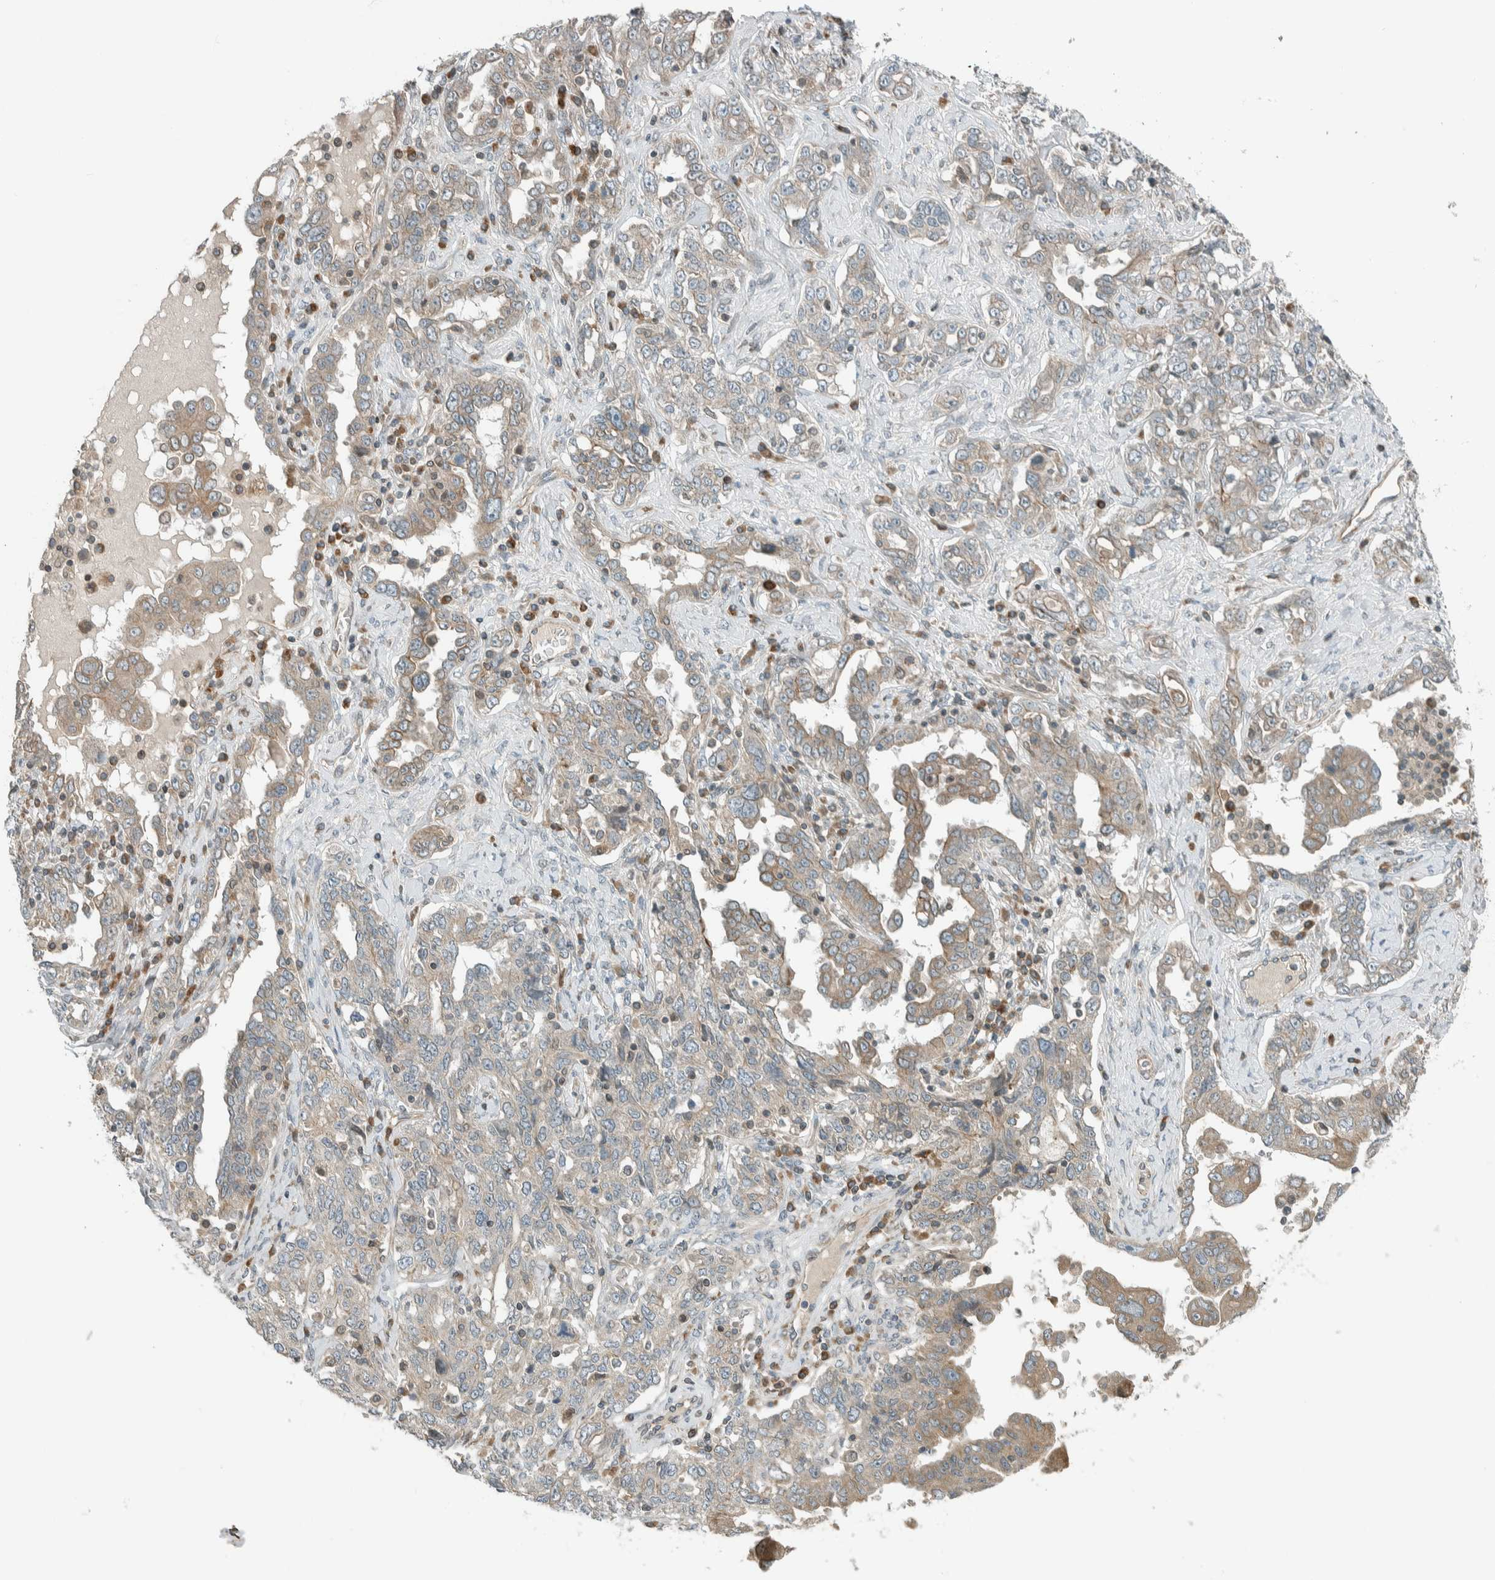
{"staining": {"intensity": "weak", "quantity": ">75%", "location": "cytoplasmic/membranous"}, "tissue": "ovarian cancer", "cell_type": "Tumor cells", "image_type": "cancer", "snomed": [{"axis": "morphology", "description": "Carcinoma, endometroid"}, {"axis": "topography", "description": "Ovary"}], "caption": "Ovarian cancer stained with immunohistochemistry (IHC) demonstrates weak cytoplasmic/membranous expression in about >75% of tumor cells. Nuclei are stained in blue.", "gene": "SEL1L", "patient": {"sex": "female", "age": 62}}